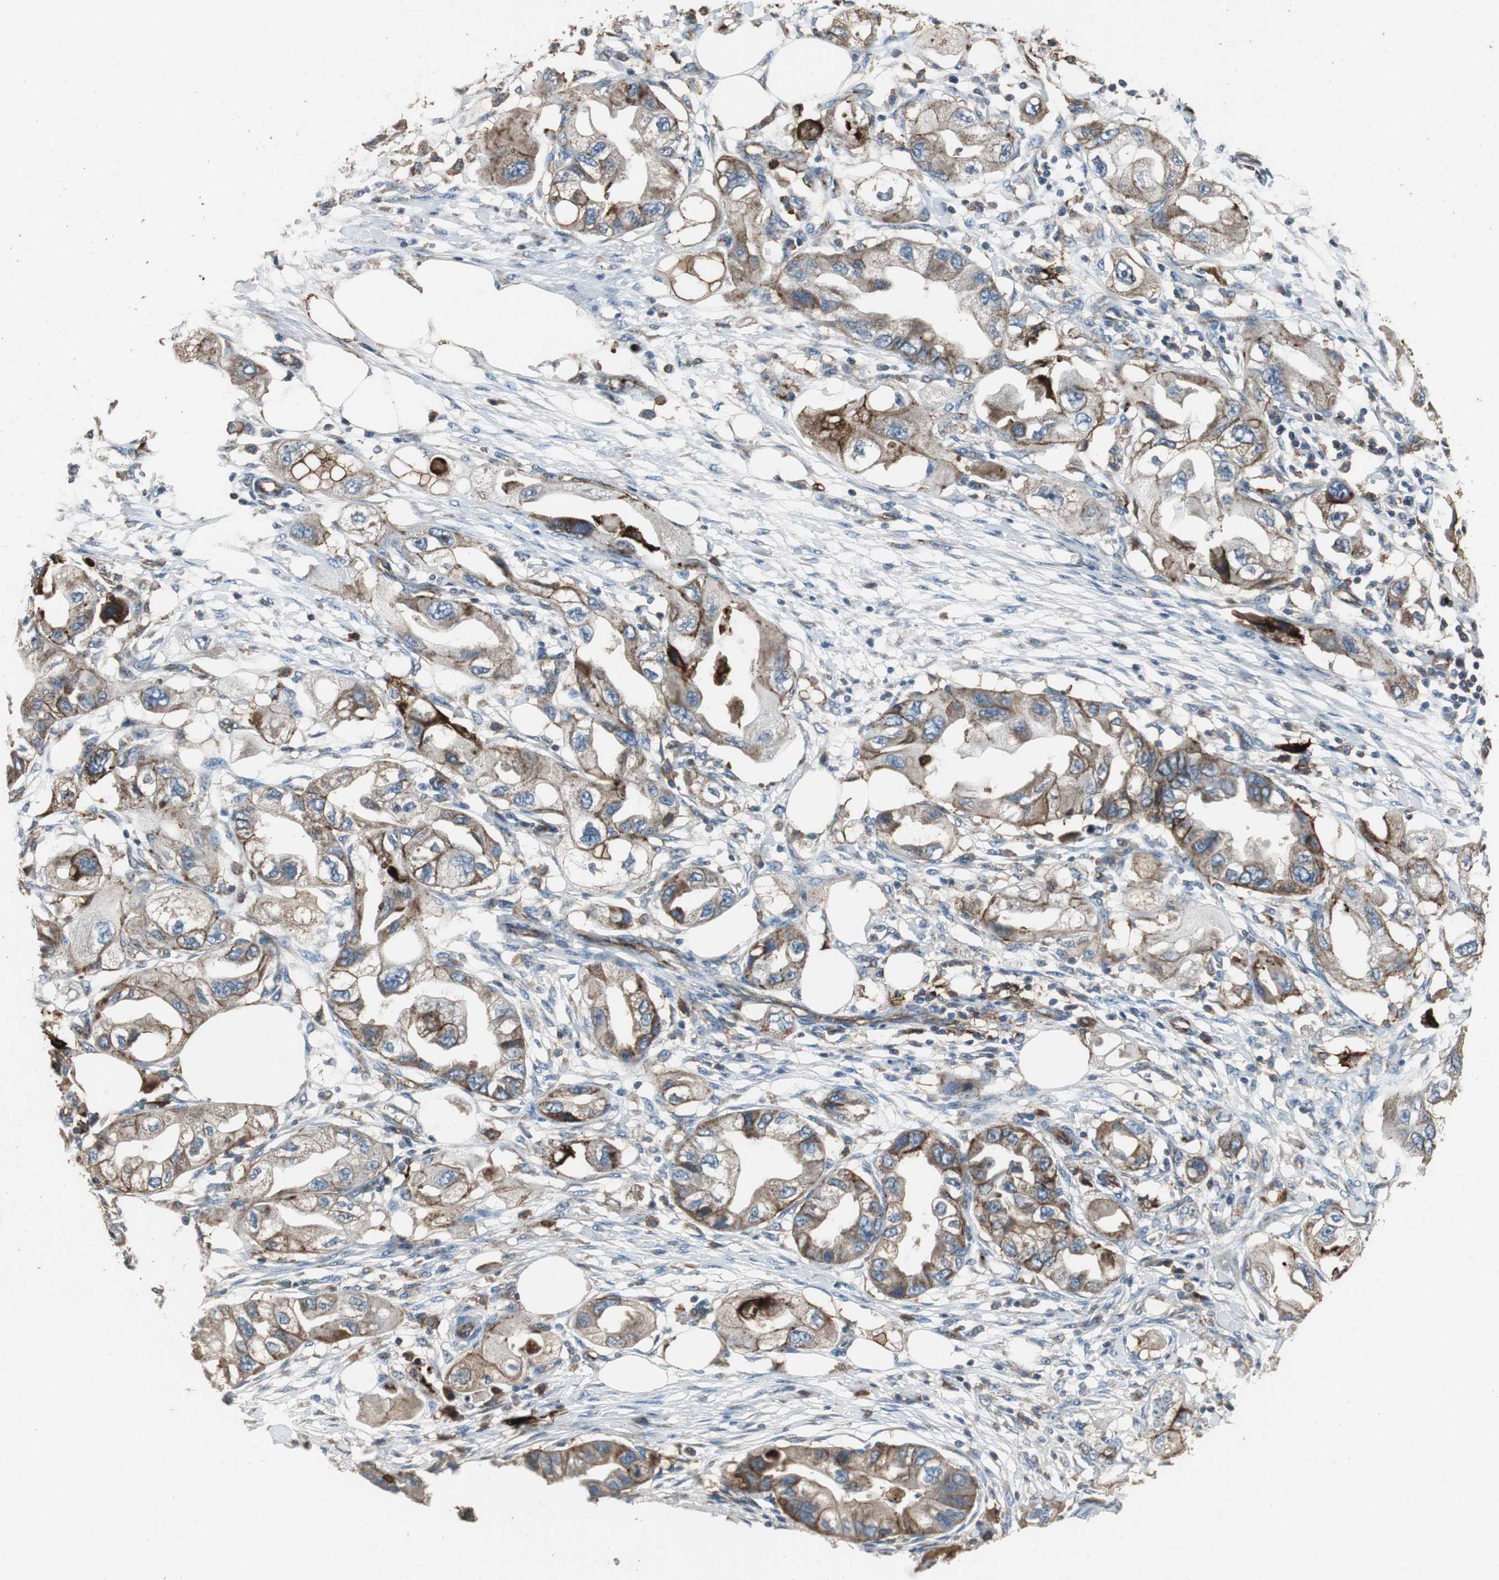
{"staining": {"intensity": "moderate", "quantity": ">75%", "location": "cytoplasmic/membranous"}, "tissue": "endometrial cancer", "cell_type": "Tumor cells", "image_type": "cancer", "snomed": [{"axis": "morphology", "description": "Adenocarcinoma, NOS"}, {"axis": "topography", "description": "Endometrium"}], "caption": "The image shows immunohistochemical staining of adenocarcinoma (endometrial). There is moderate cytoplasmic/membranous positivity is appreciated in approximately >75% of tumor cells.", "gene": "F11R", "patient": {"sex": "female", "age": 67}}